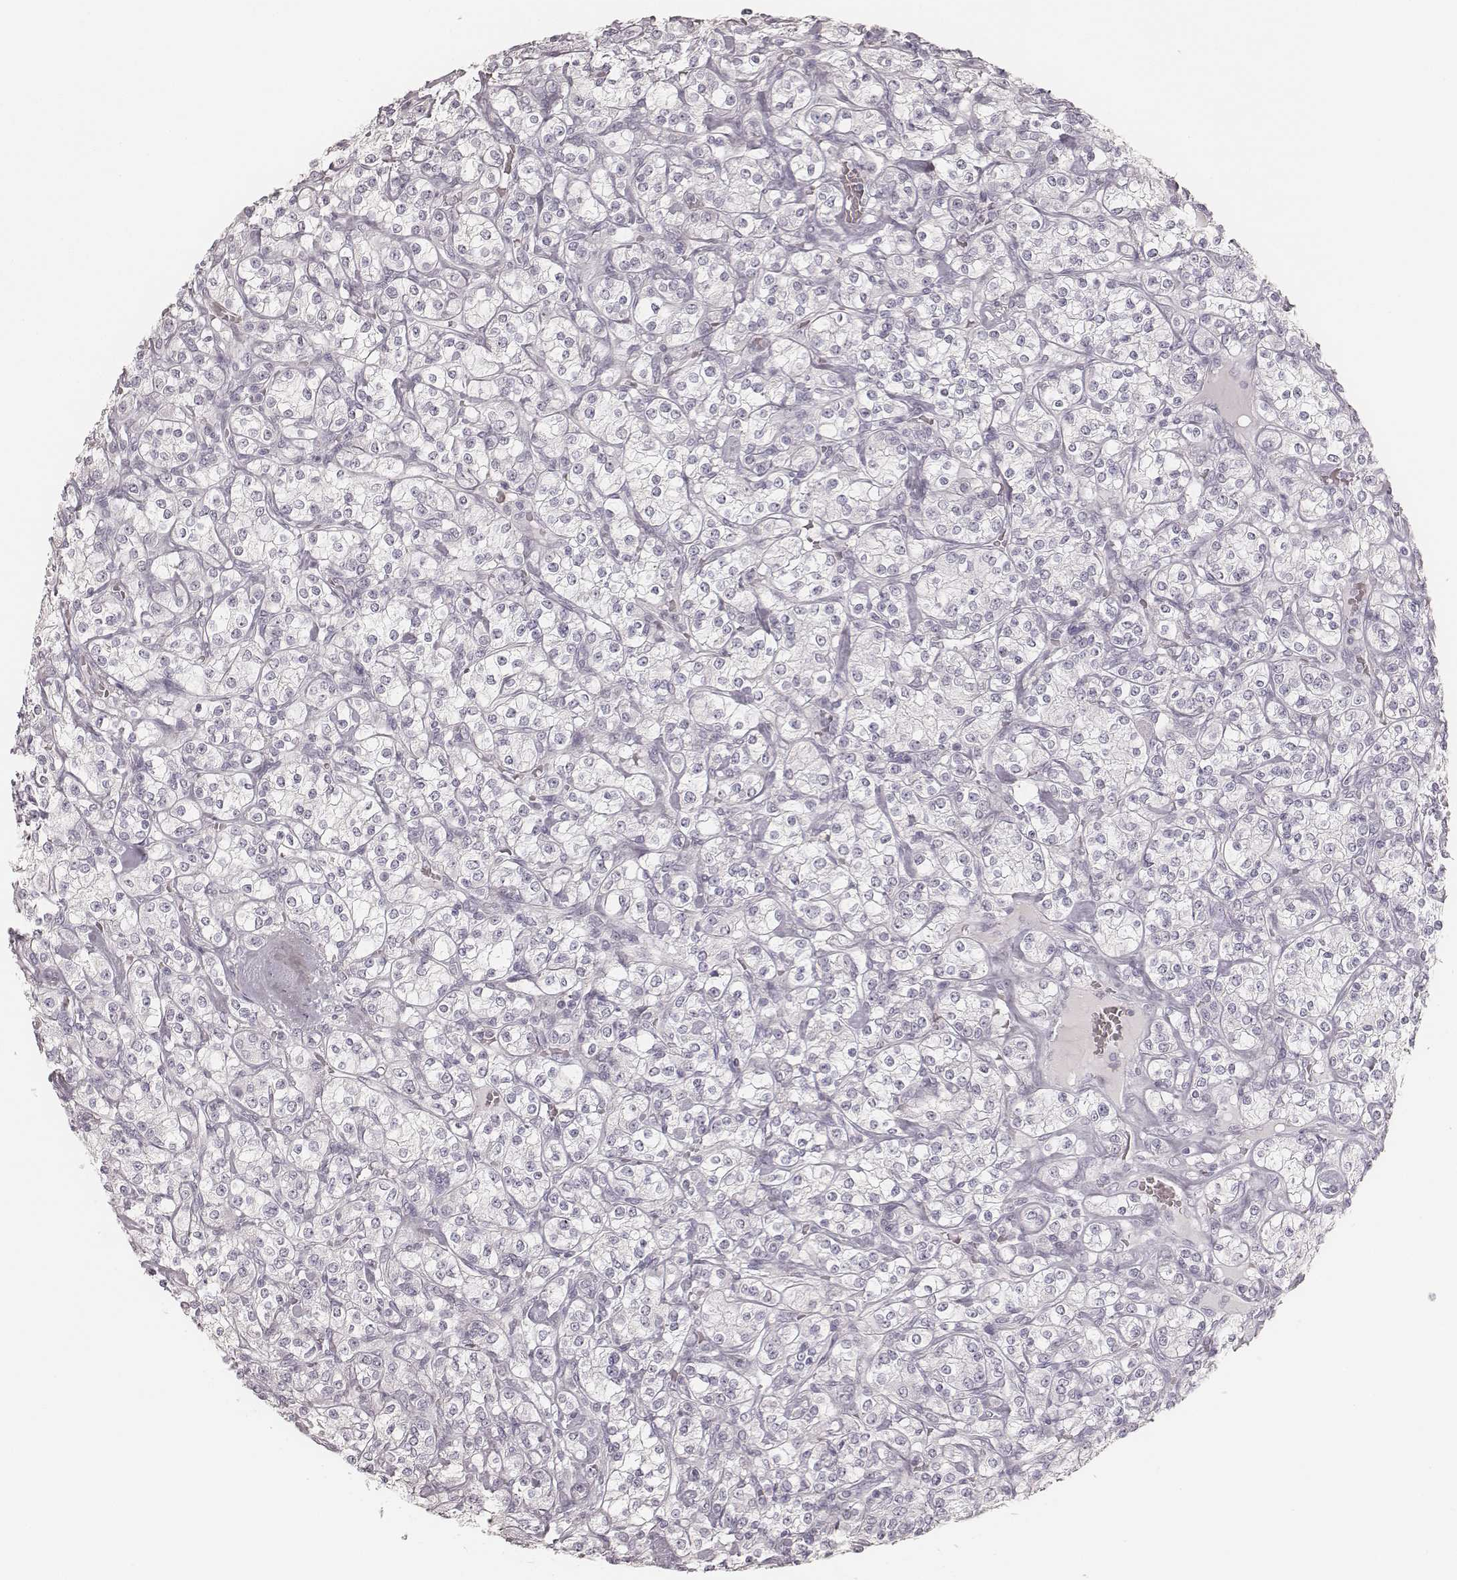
{"staining": {"intensity": "negative", "quantity": "none", "location": "none"}, "tissue": "renal cancer", "cell_type": "Tumor cells", "image_type": "cancer", "snomed": [{"axis": "morphology", "description": "Adenocarcinoma, NOS"}, {"axis": "topography", "description": "Kidney"}], "caption": "IHC micrograph of adenocarcinoma (renal) stained for a protein (brown), which shows no staining in tumor cells.", "gene": "KRT72", "patient": {"sex": "male", "age": 77}}